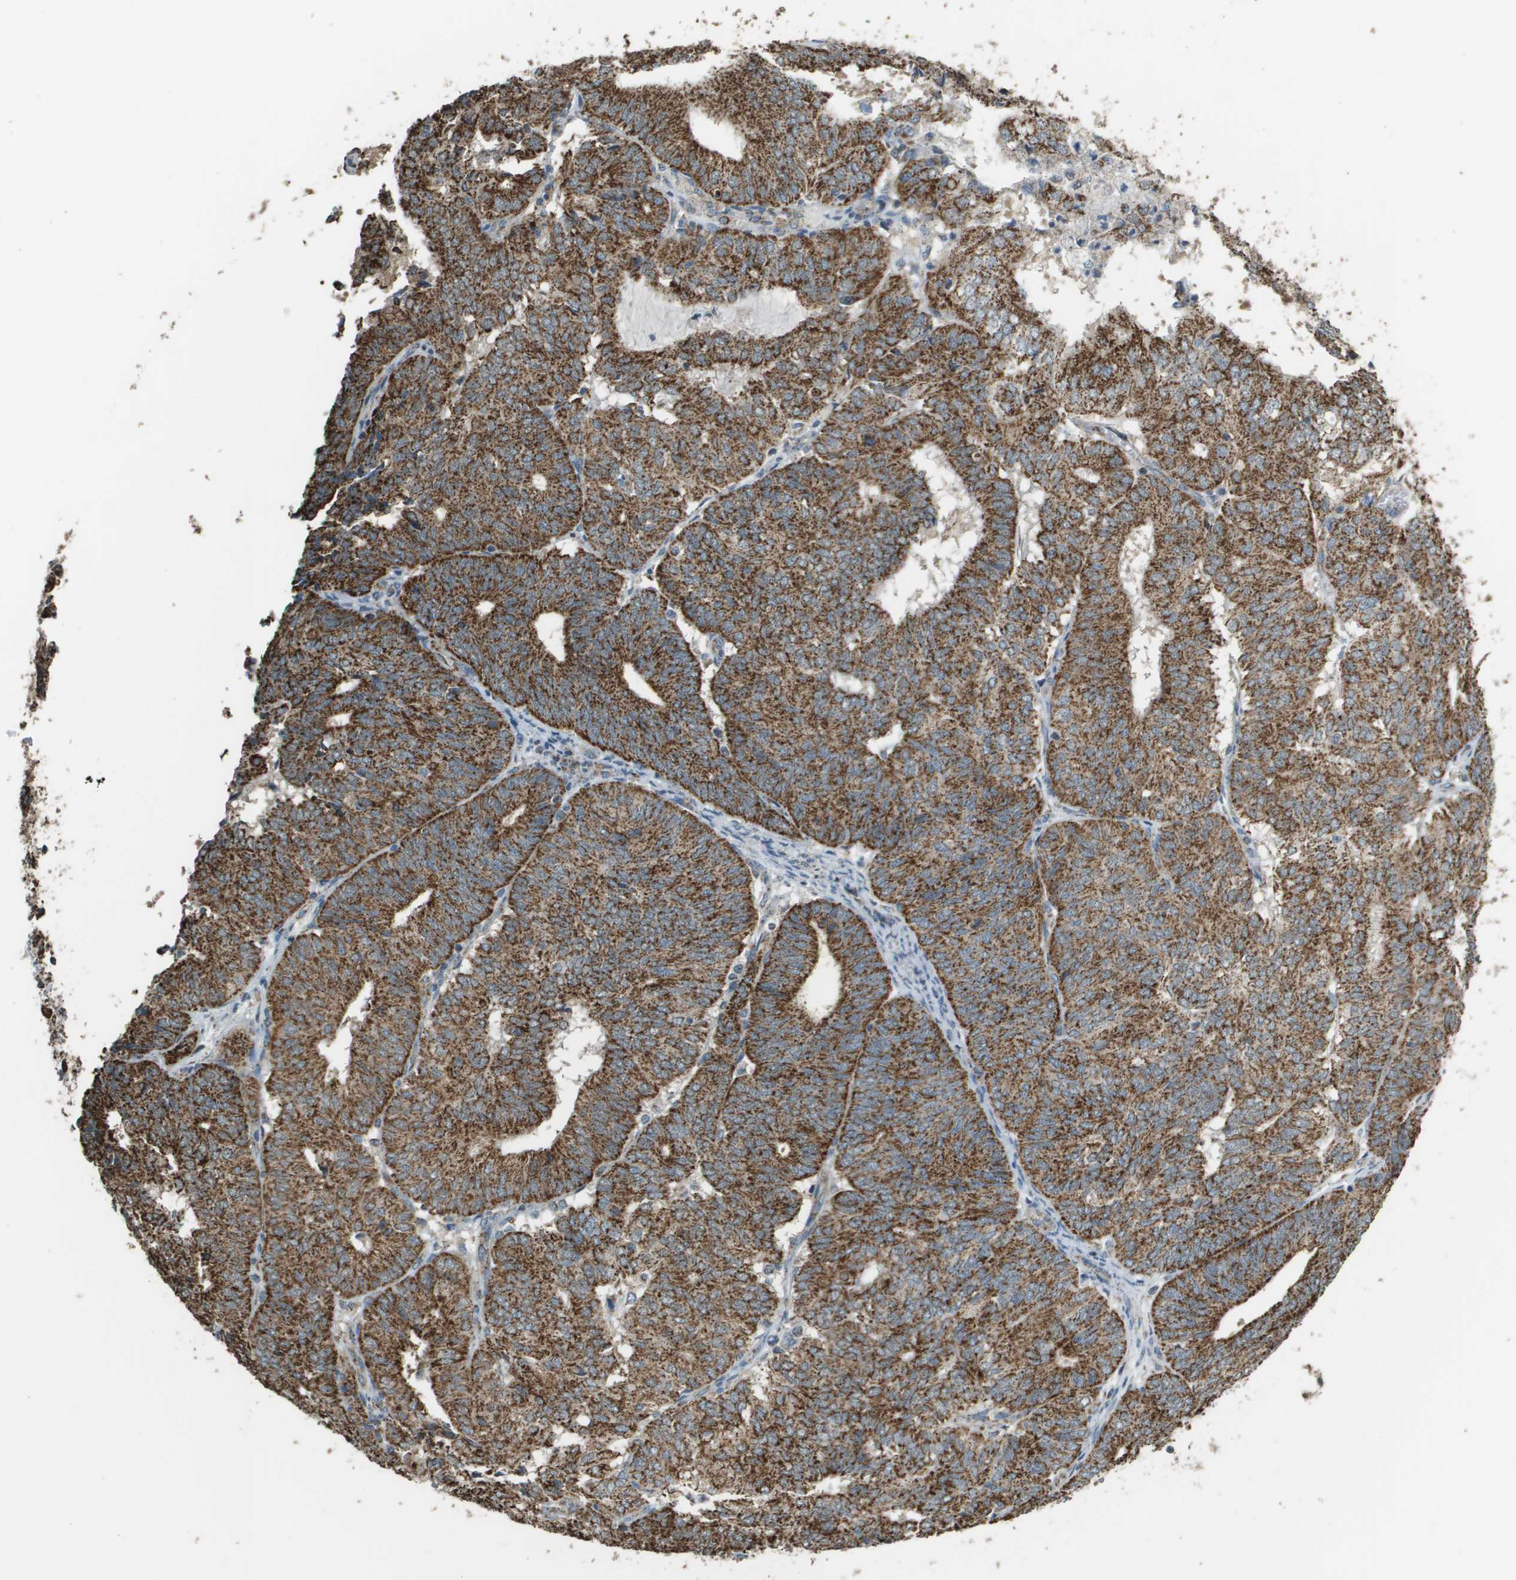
{"staining": {"intensity": "moderate", "quantity": ">75%", "location": "cytoplasmic/membranous"}, "tissue": "endometrial cancer", "cell_type": "Tumor cells", "image_type": "cancer", "snomed": [{"axis": "morphology", "description": "Adenocarcinoma, NOS"}, {"axis": "topography", "description": "Uterus"}], "caption": "Immunohistochemistry (IHC) image of endometrial adenocarcinoma stained for a protein (brown), which demonstrates medium levels of moderate cytoplasmic/membranous expression in about >75% of tumor cells.", "gene": "FH", "patient": {"sex": "female", "age": 60}}